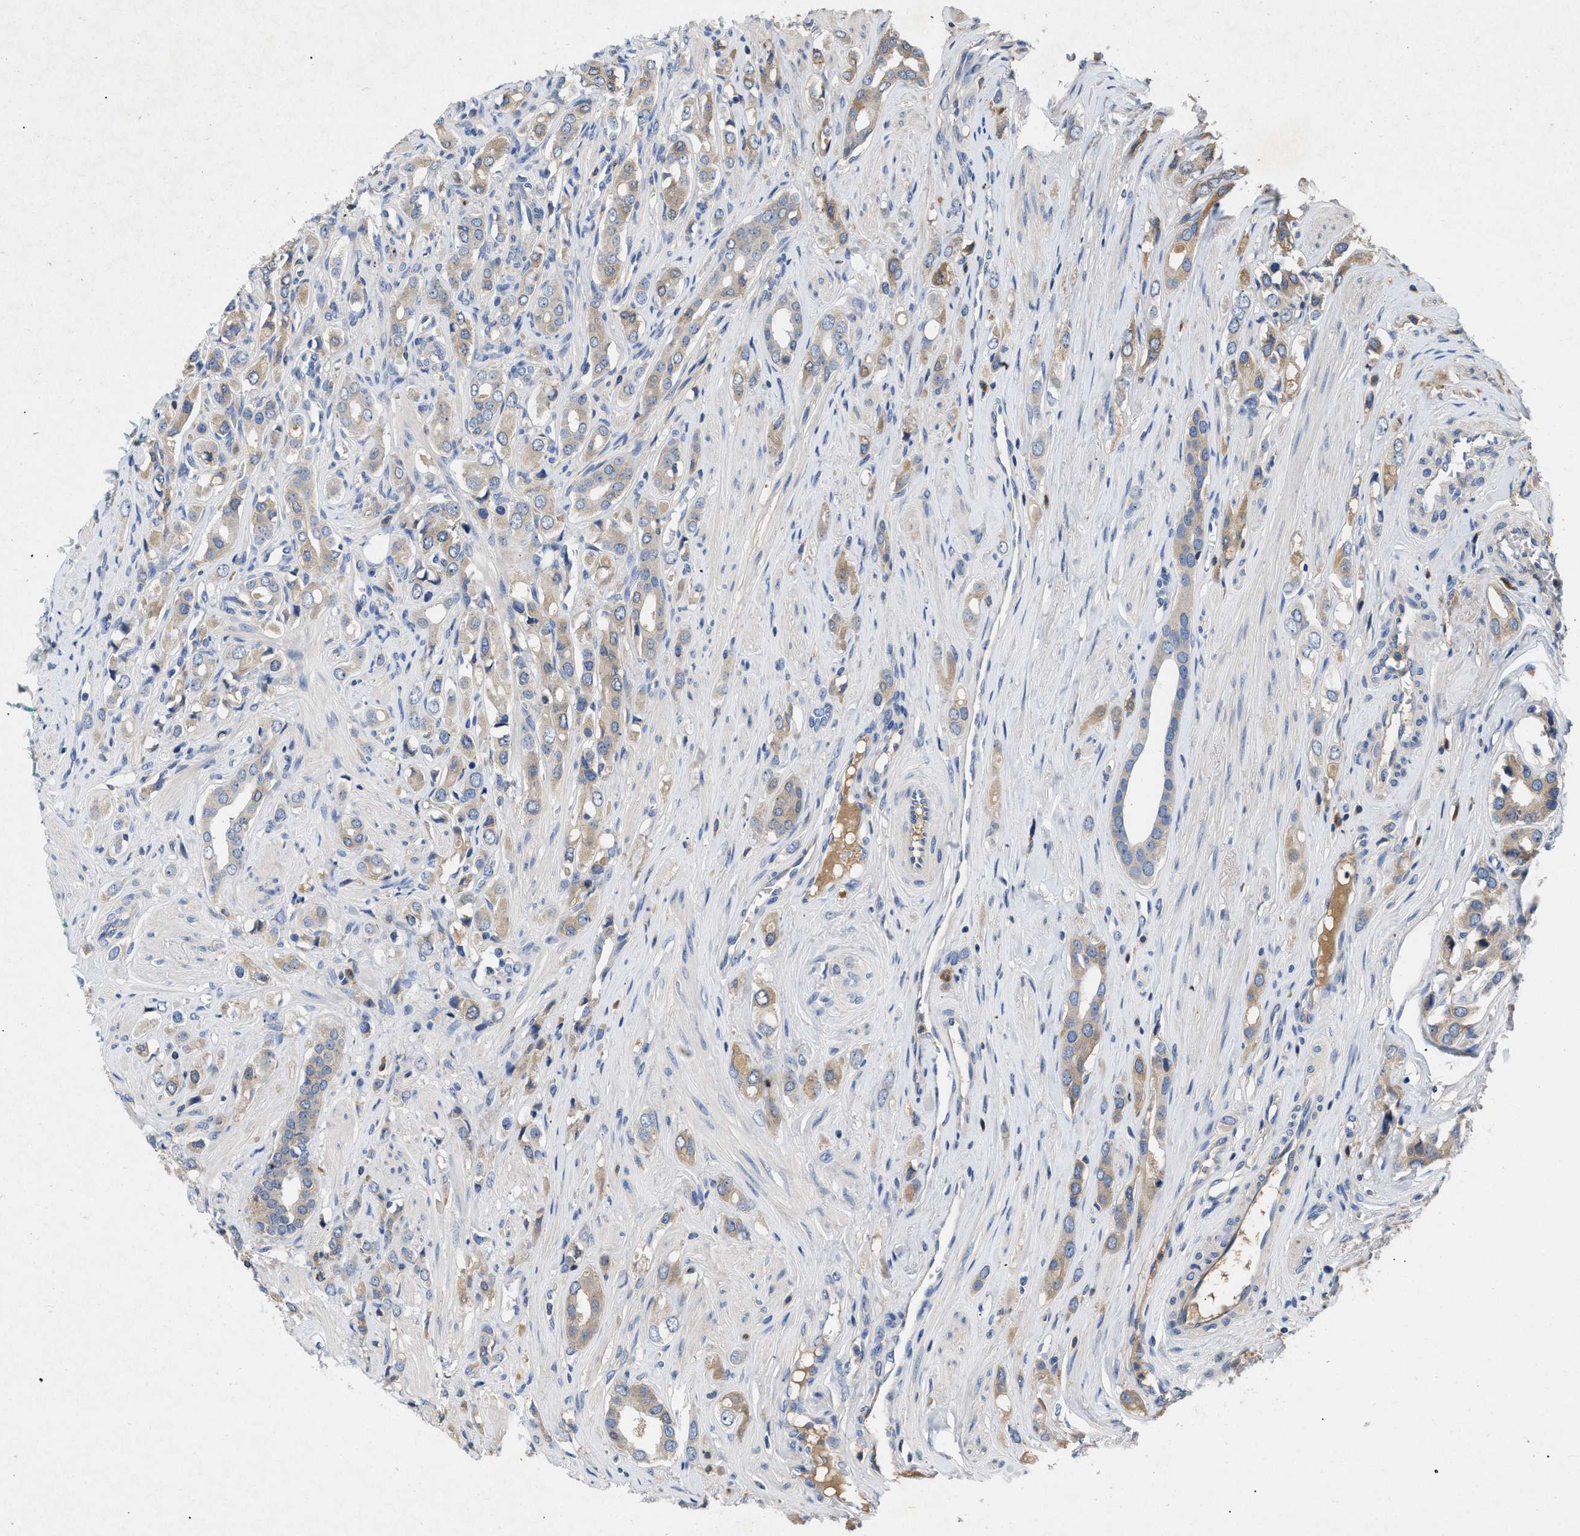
{"staining": {"intensity": "moderate", "quantity": "<25%", "location": "cytoplasmic/membranous"}, "tissue": "prostate cancer", "cell_type": "Tumor cells", "image_type": "cancer", "snomed": [{"axis": "morphology", "description": "Adenocarcinoma, High grade"}, {"axis": "topography", "description": "Prostate"}], "caption": "A high-resolution micrograph shows IHC staining of adenocarcinoma (high-grade) (prostate), which exhibits moderate cytoplasmic/membranous staining in about <25% of tumor cells. Nuclei are stained in blue.", "gene": "VPS4A", "patient": {"sex": "male", "age": 52}}